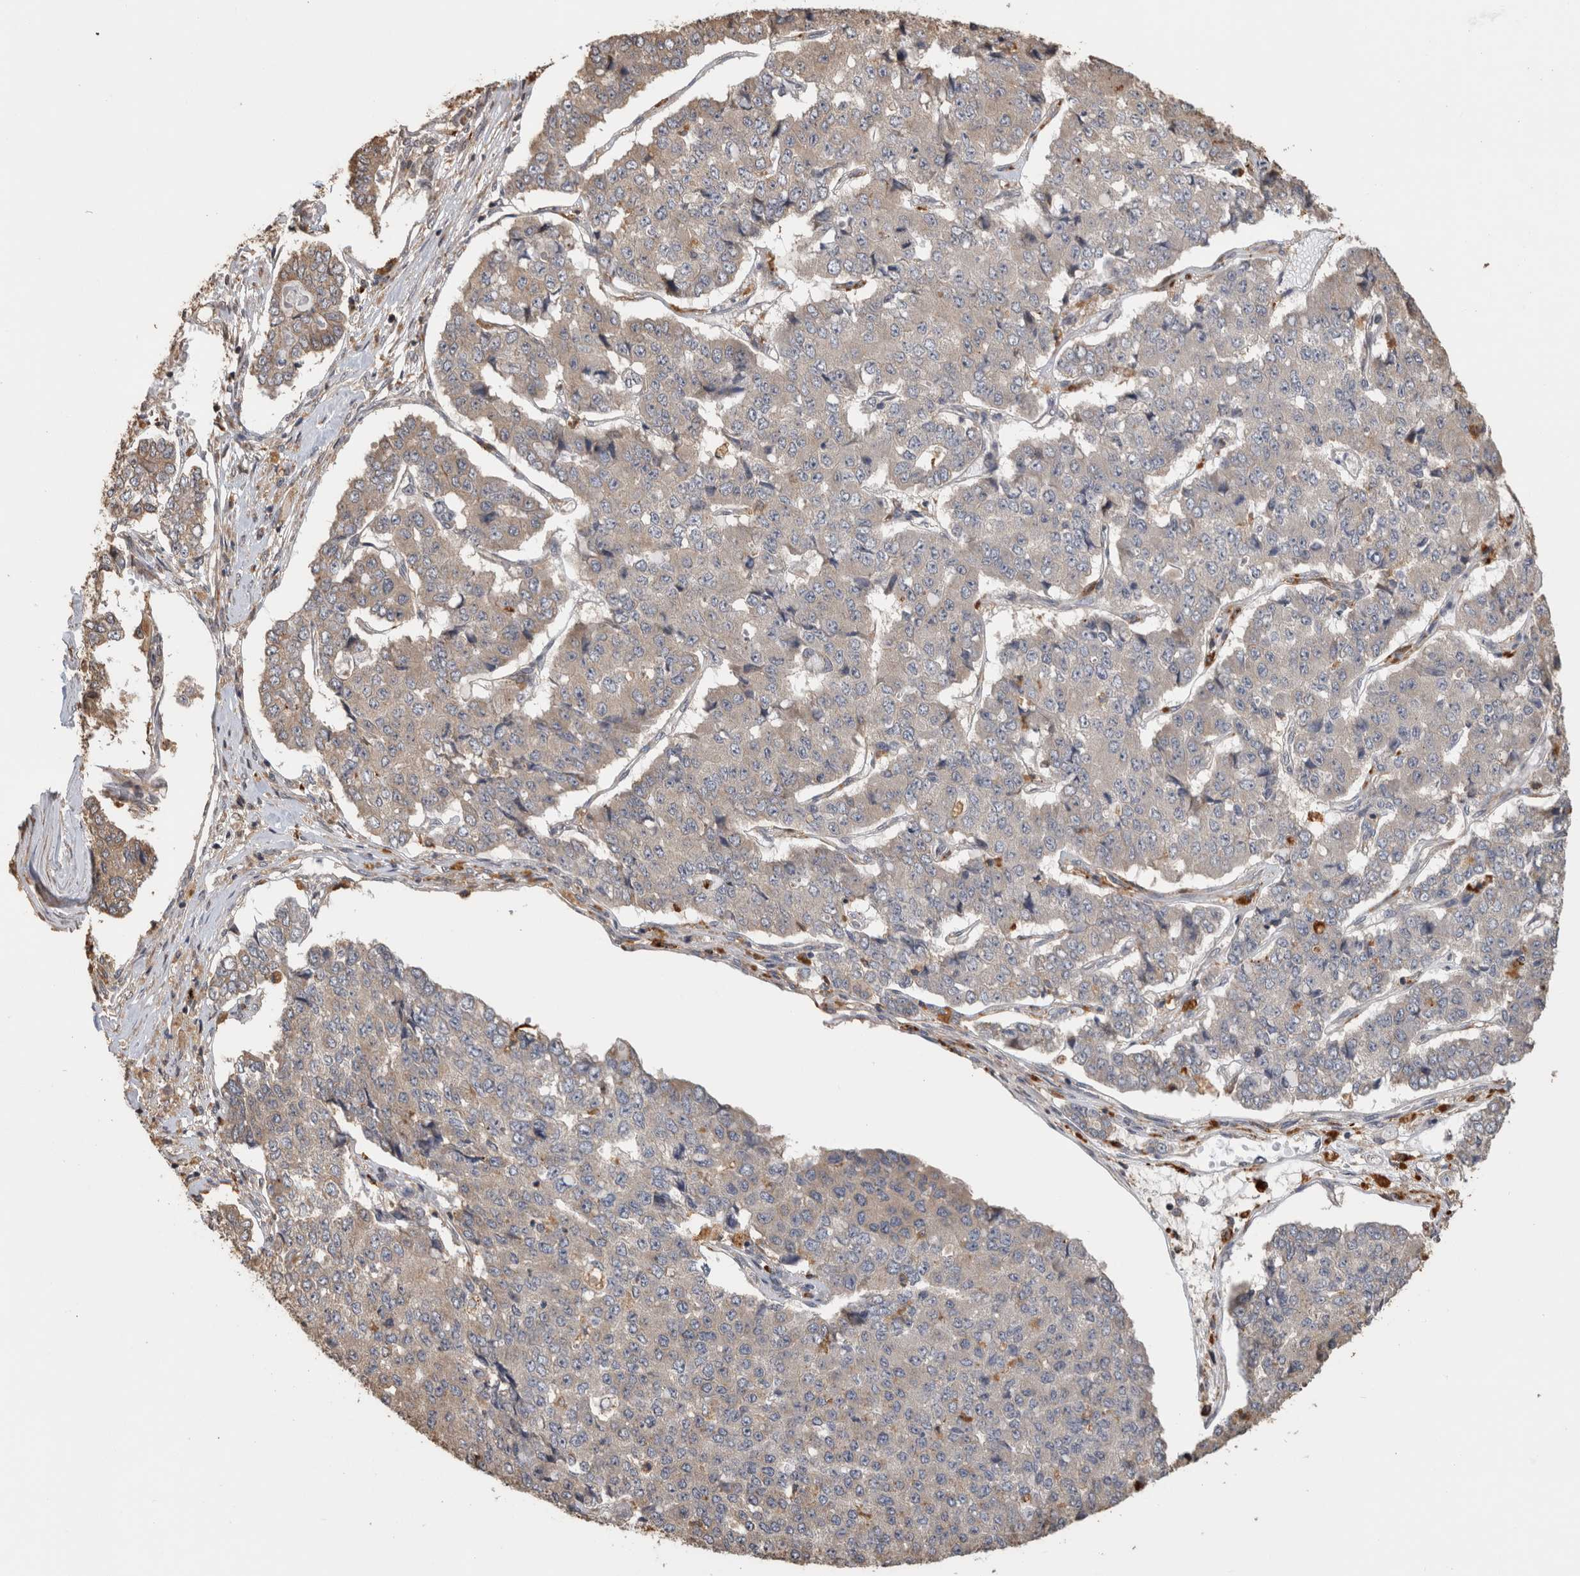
{"staining": {"intensity": "weak", "quantity": "25%-75%", "location": "cytoplasmic/membranous"}, "tissue": "pancreatic cancer", "cell_type": "Tumor cells", "image_type": "cancer", "snomed": [{"axis": "morphology", "description": "Adenocarcinoma, NOS"}, {"axis": "topography", "description": "Pancreas"}], "caption": "High-magnification brightfield microscopy of pancreatic cancer stained with DAB (brown) and counterstained with hematoxylin (blue). tumor cells exhibit weak cytoplasmic/membranous expression is seen in about25%-75% of cells.", "gene": "CLIP1", "patient": {"sex": "male", "age": 50}}